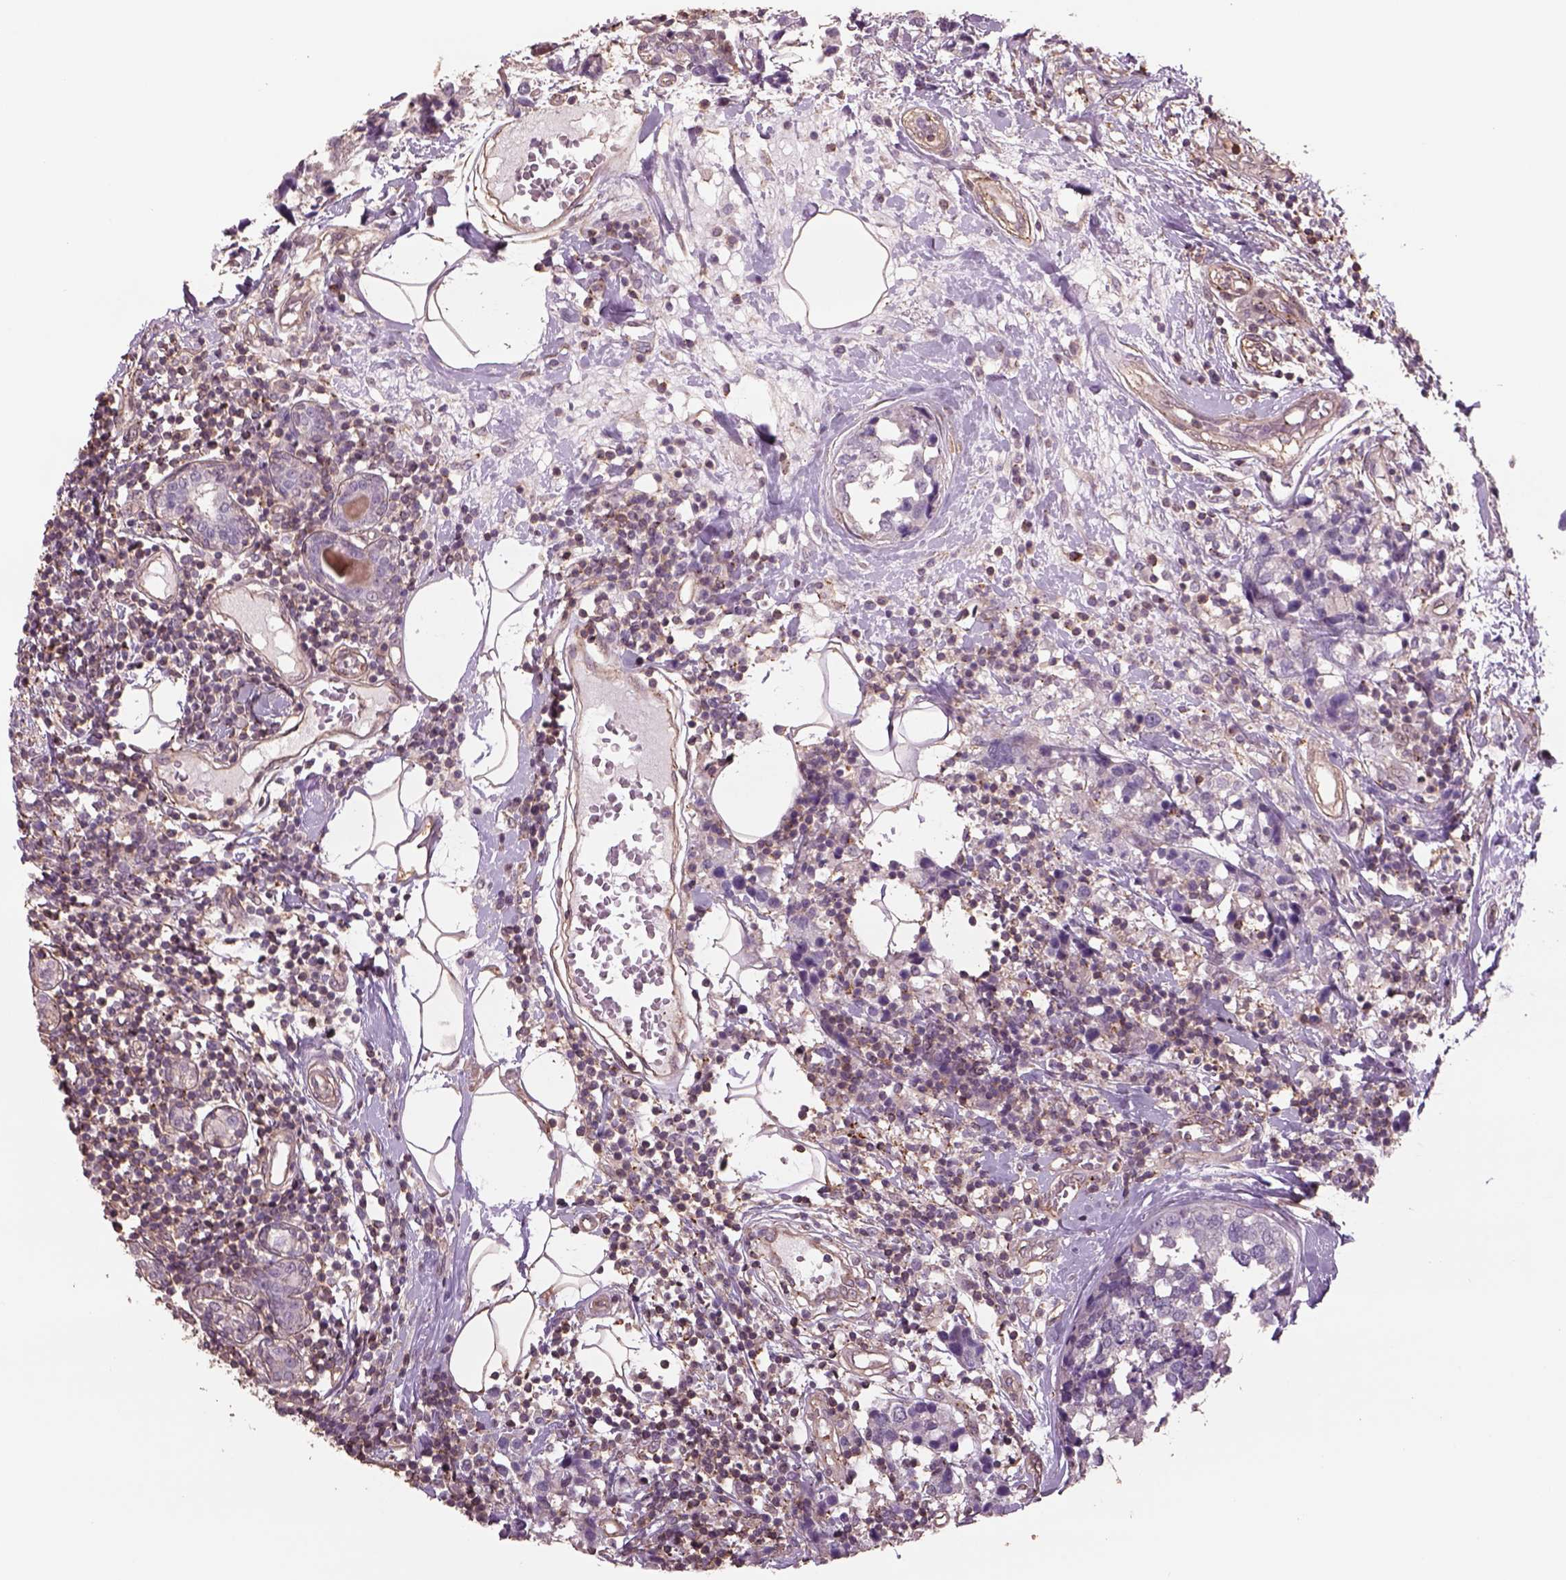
{"staining": {"intensity": "negative", "quantity": "none", "location": "none"}, "tissue": "breast cancer", "cell_type": "Tumor cells", "image_type": "cancer", "snomed": [{"axis": "morphology", "description": "Lobular carcinoma"}, {"axis": "topography", "description": "Breast"}], "caption": "Breast cancer (lobular carcinoma) stained for a protein using immunohistochemistry demonstrates no positivity tumor cells.", "gene": "LIN7A", "patient": {"sex": "female", "age": 59}}